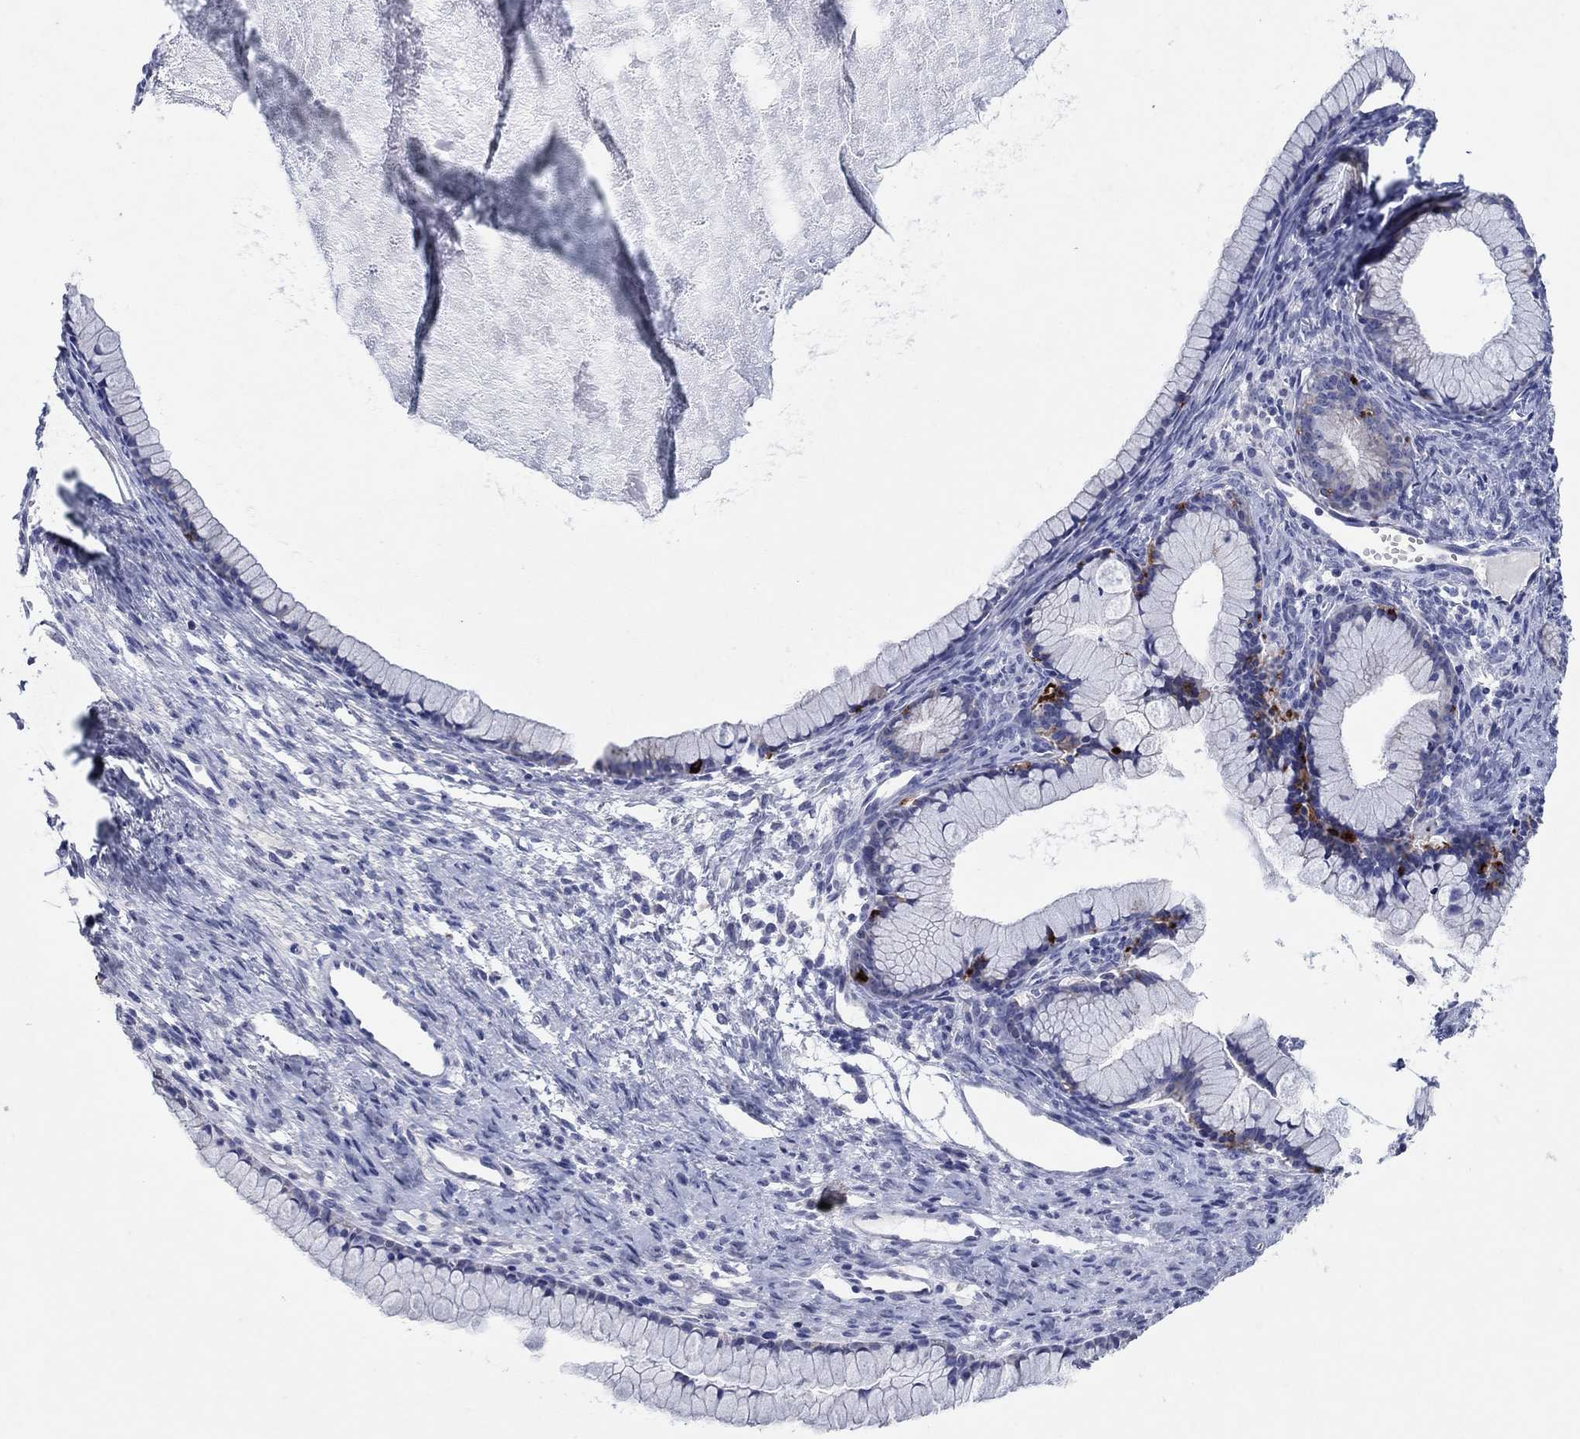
{"staining": {"intensity": "negative", "quantity": "none", "location": "none"}, "tissue": "ovarian cancer", "cell_type": "Tumor cells", "image_type": "cancer", "snomed": [{"axis": "morphology", "description": "Cystadenocarcinoma, mucinous, NOS"}, {"axis": "topography", "description": "Ovary"}], "caption": "High power microscopy micrograph of an IHC histopathology image of ovarian cancer (mucinous cystadenocarcinoma), revealing no significant positivity in tumor cells.", "gene": "C9orf85", "patient": {"sex": "female", "age": 41}}